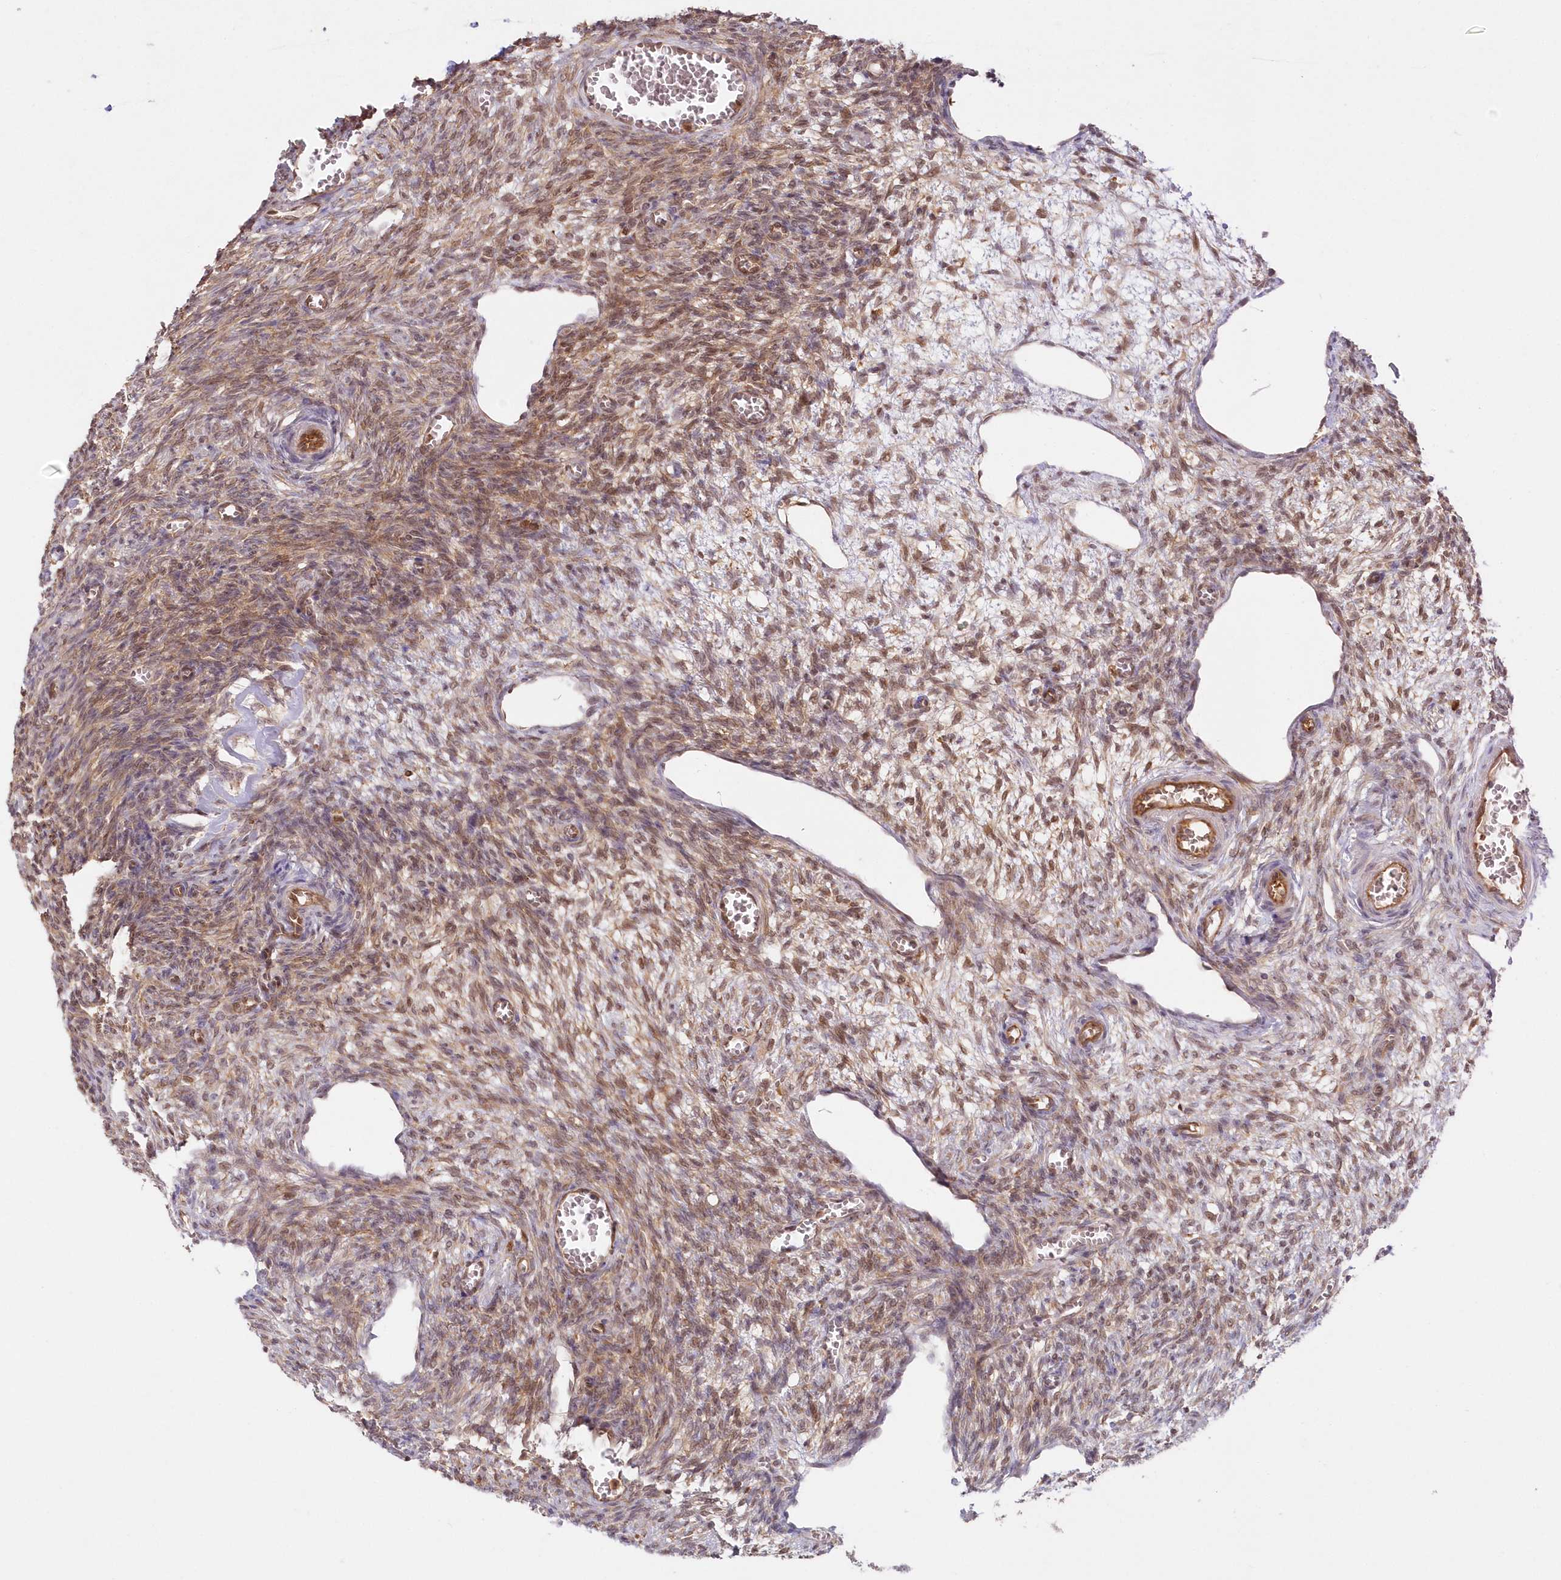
{"staining": {"intensity": "moderate", "quantity": ">75%", "location": "cytoplasmic/membranous,nuclear"}, "tissue": "ovary", "cell_type": "Ovarian stroma cells", "image_type": "normal", "snomed": [{"axis": "morphology", "description": "Normal tissue, NOS"}, {"axis": "topography", "description": "Ovary"}], "caption": "Moderate cytoplasmic/membranous,nuclear expression for a protein is seen in approximately >75% of ovarian stroma cells of unremarkable ovary using immunohistochemistry.", "gene": "GBE1", "patient": {"sex": "female", "age": 27}}